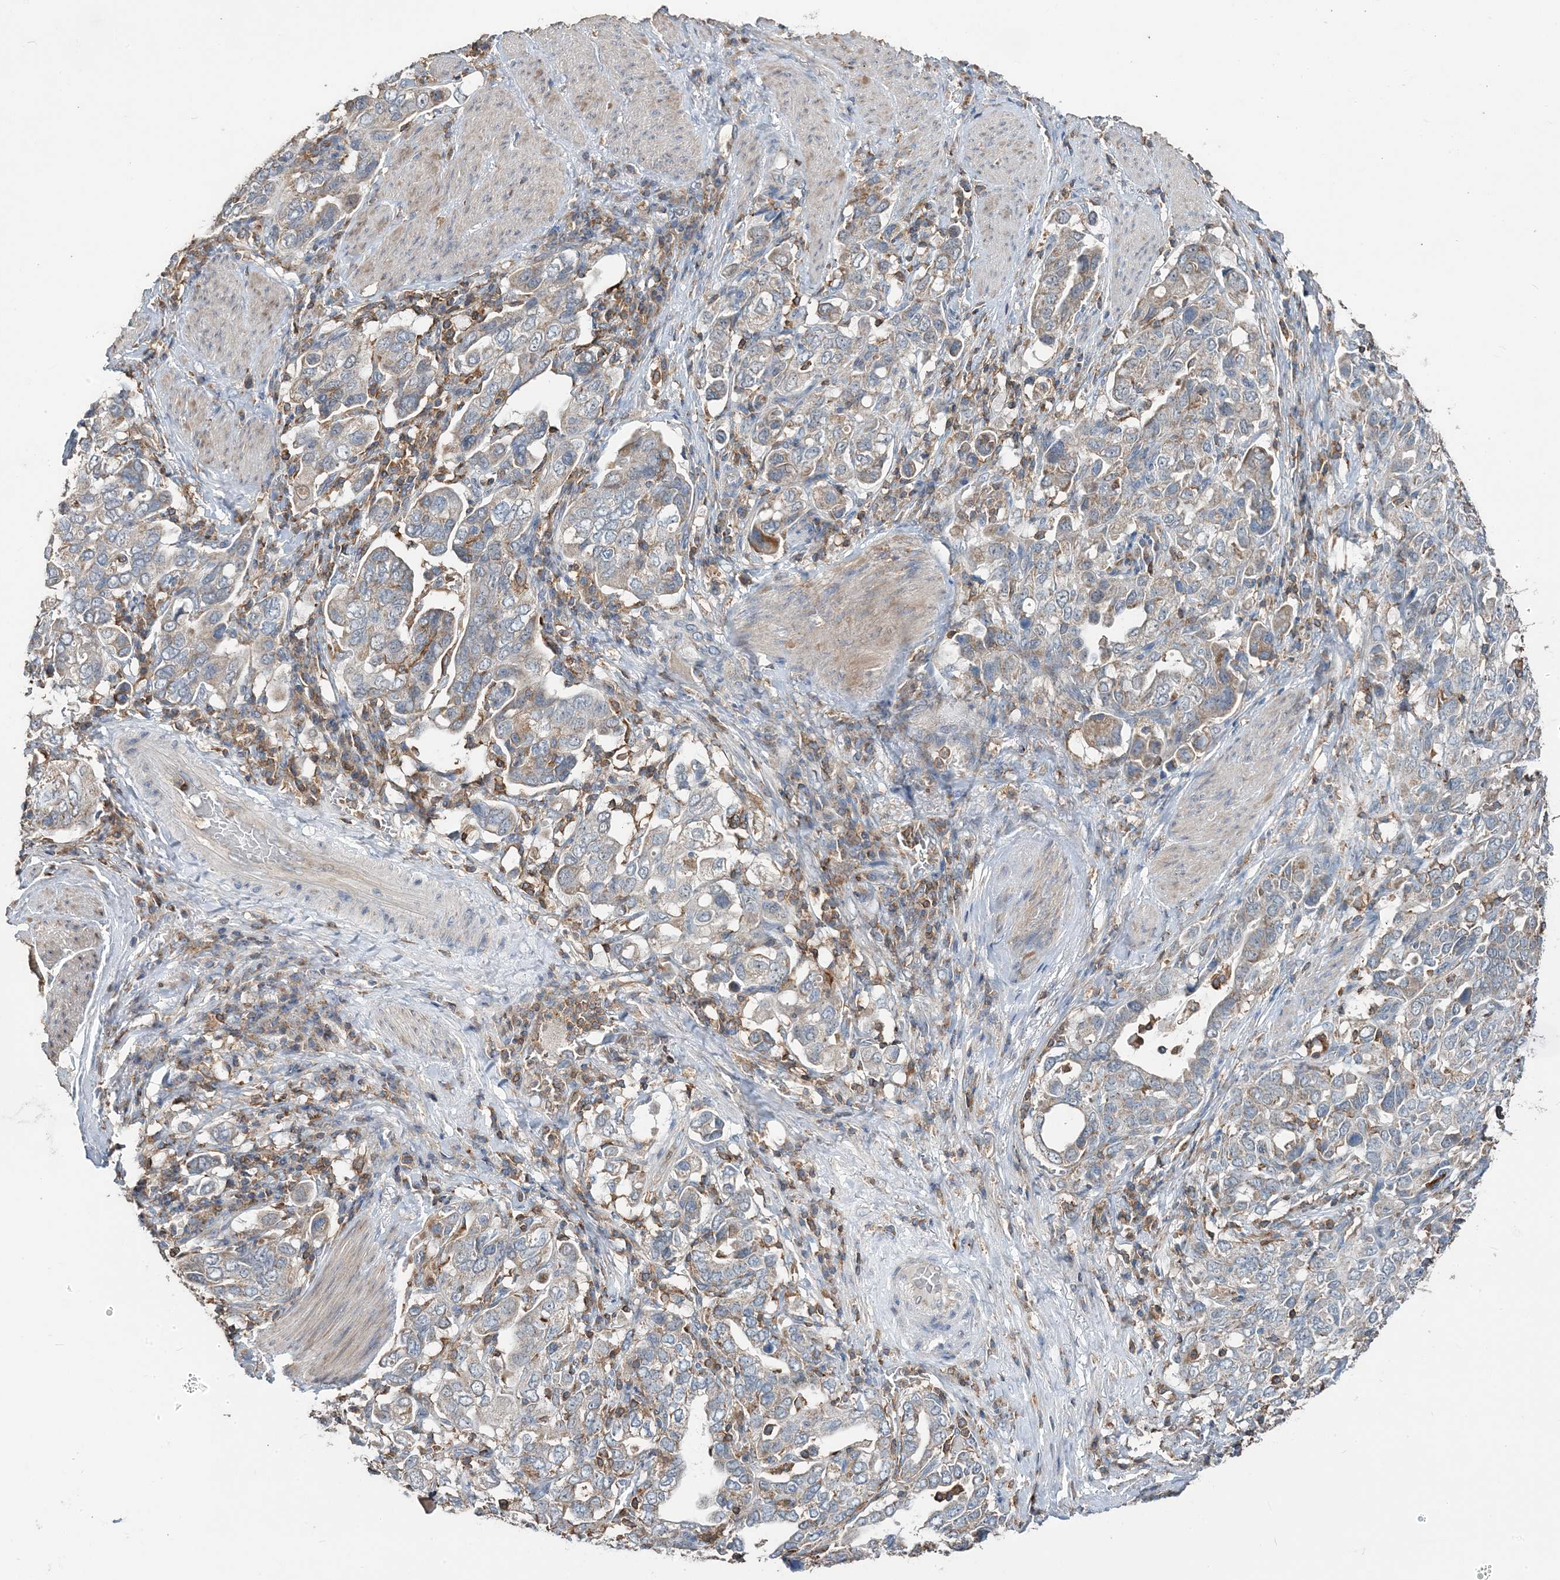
{"staining": {"intensity": "weak", "quantity": "<25%", "location": "cytoplasmic/membranous"}, "tissue": "stomach cancer", "cell_type": "Tumor cells", "image_type": "cancer", "snomed": [{"axis": "morphology", "description": "Adenocarcinoma, NOS"}, {"axis": "topography", "description": "Stomach, upper"}], "caption": "DAB immunohistochemical staining of stomach cancer demonstrates no significant staining in tumor cells.", "gene": "TMLHE", "patient": {"sex": "male", "age": 62}}